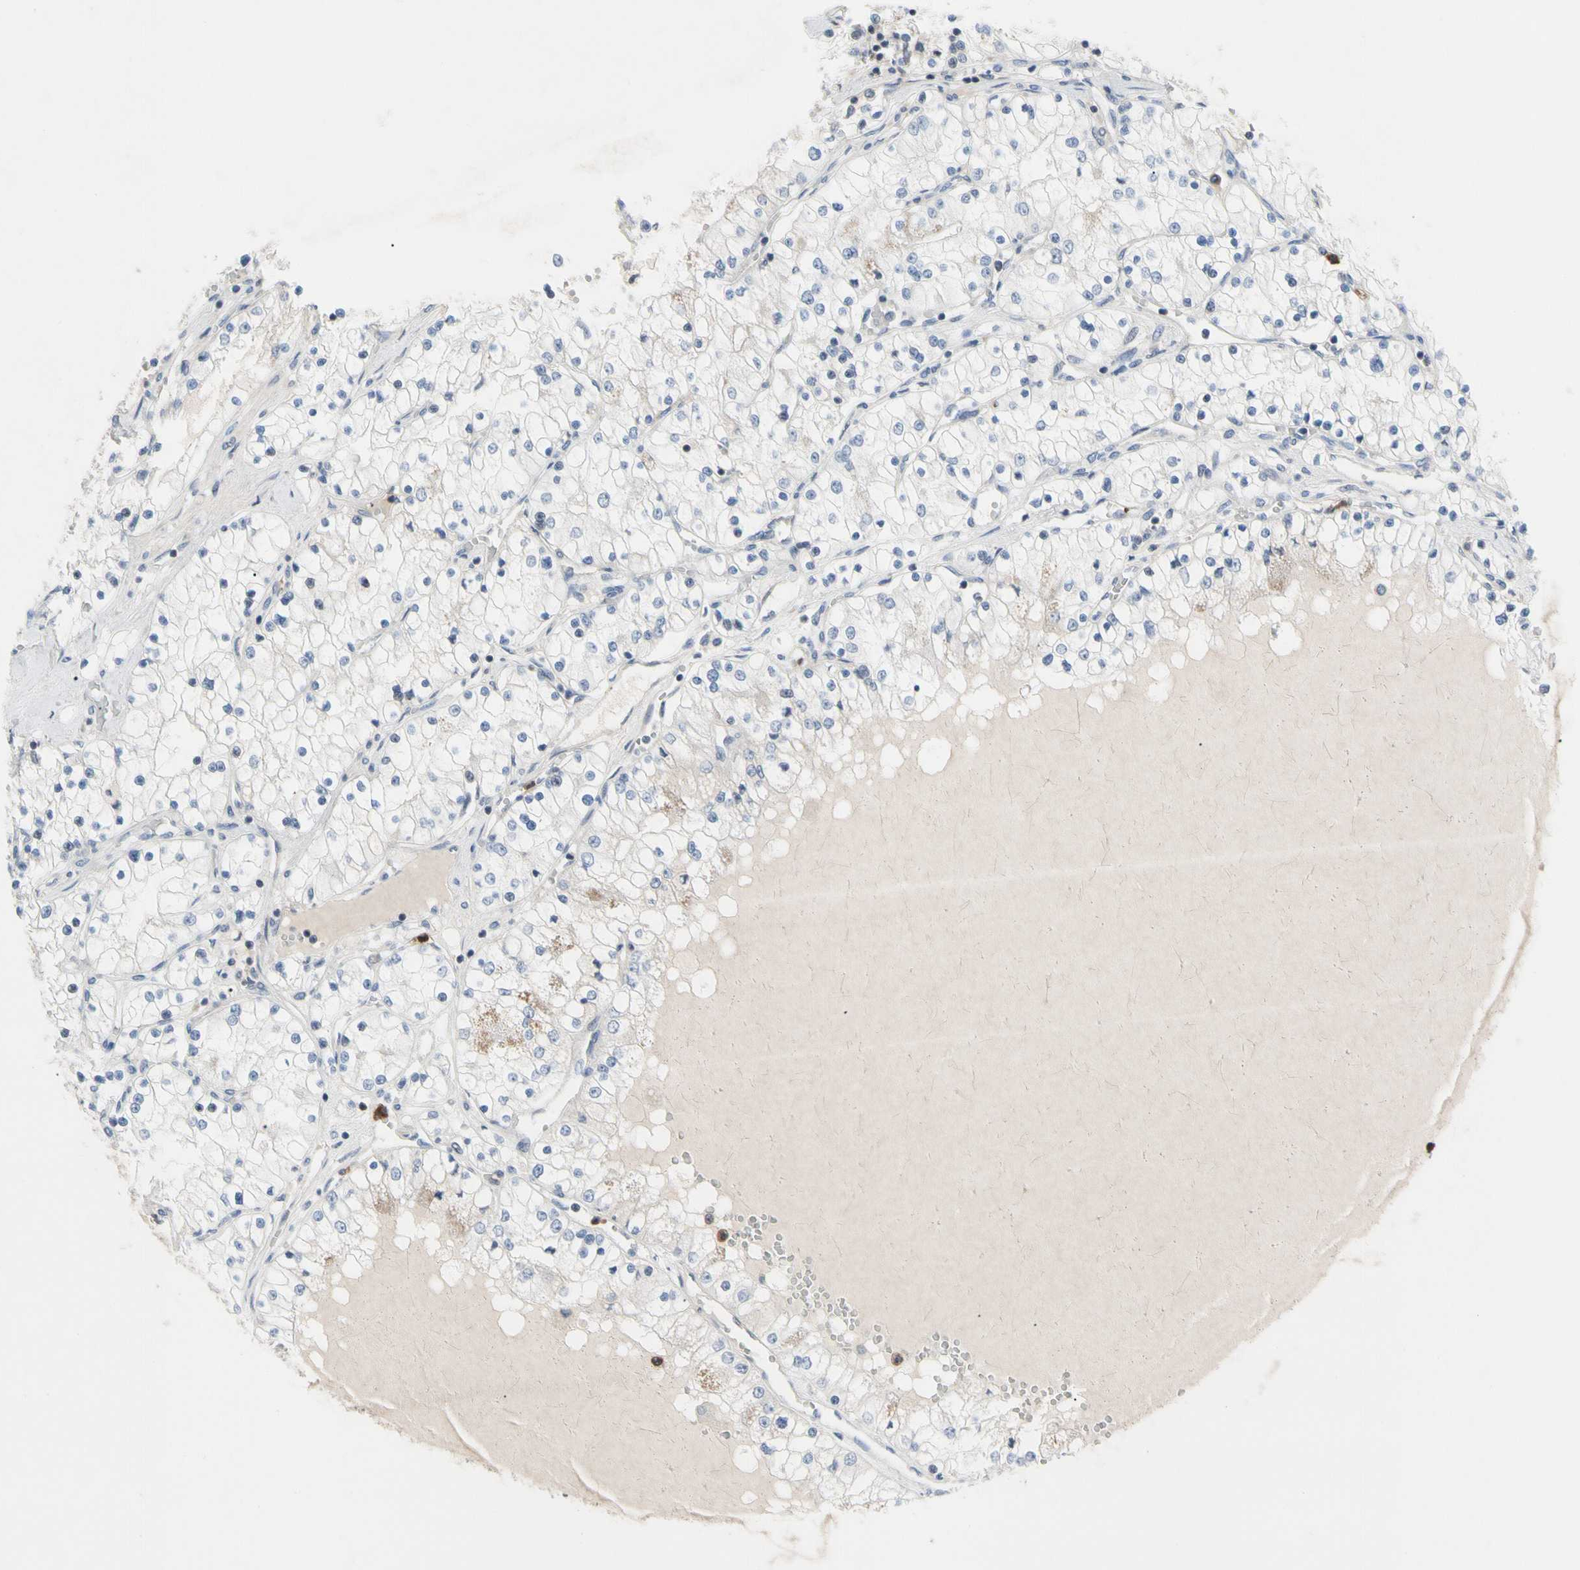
{"staining": {"intensity": "negative", "quantity": "none", "location": "none"}, "tissue": "renal cancer", "cell_type": "Tumor cells", "image_type": "cancer", "snomed": [{"axis": "morphology", "description": "Adenocarcinoma, NOS"}, {"axis": "topography", "description": "Kidney"}], "caption": "Immunohistochemistry histopathology image of neoplastic tissue: renal adenocarcinoma stained with DAB shows no significant protein expression in tumor cells. (DAB IHC with hematoxylin counter stain).", "gene": "MCL1", "patient": {"sex": "male", "age": 68}}